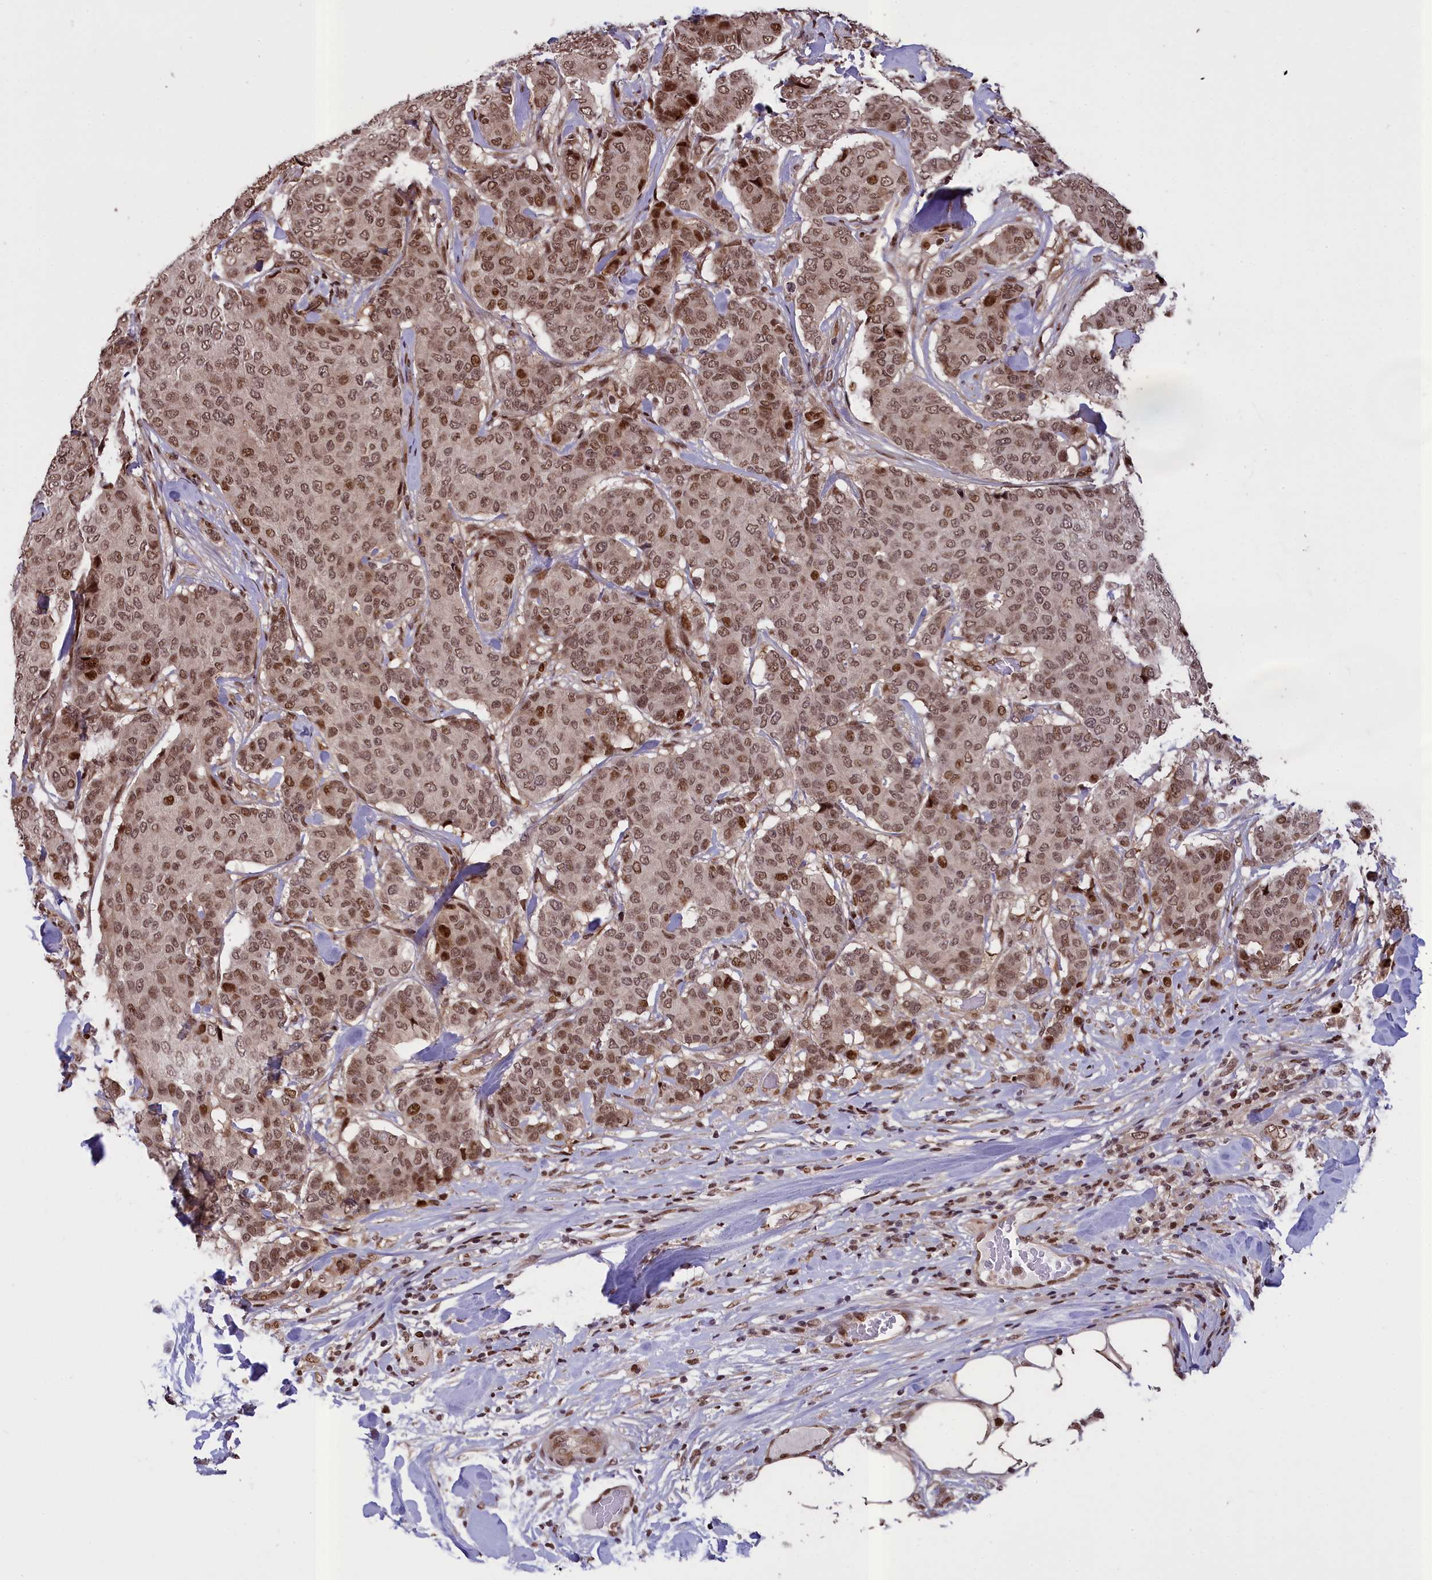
{"staining": {"intensity": "moderate", "quantity": ">75%", "location": "nuclear"}, "tissue": "breast cancer", "cell_type": "Tumor cells", "image_type": "cancer", "snomed": [{"axis": "morphology", "description": "Duct carcinoma"}, {"axis": "topography", "description": "Breast"}], "caption": "Tumor cells show medium levels of moderate nuclear expression in approximately >75% of cells in human infiltrating ductal carcinoma (breast). The protein of interest is shown in brown color, while the nuclei are stained blue.", "gene": "RELB", "patient": {"sex": "female", "age": 75}}